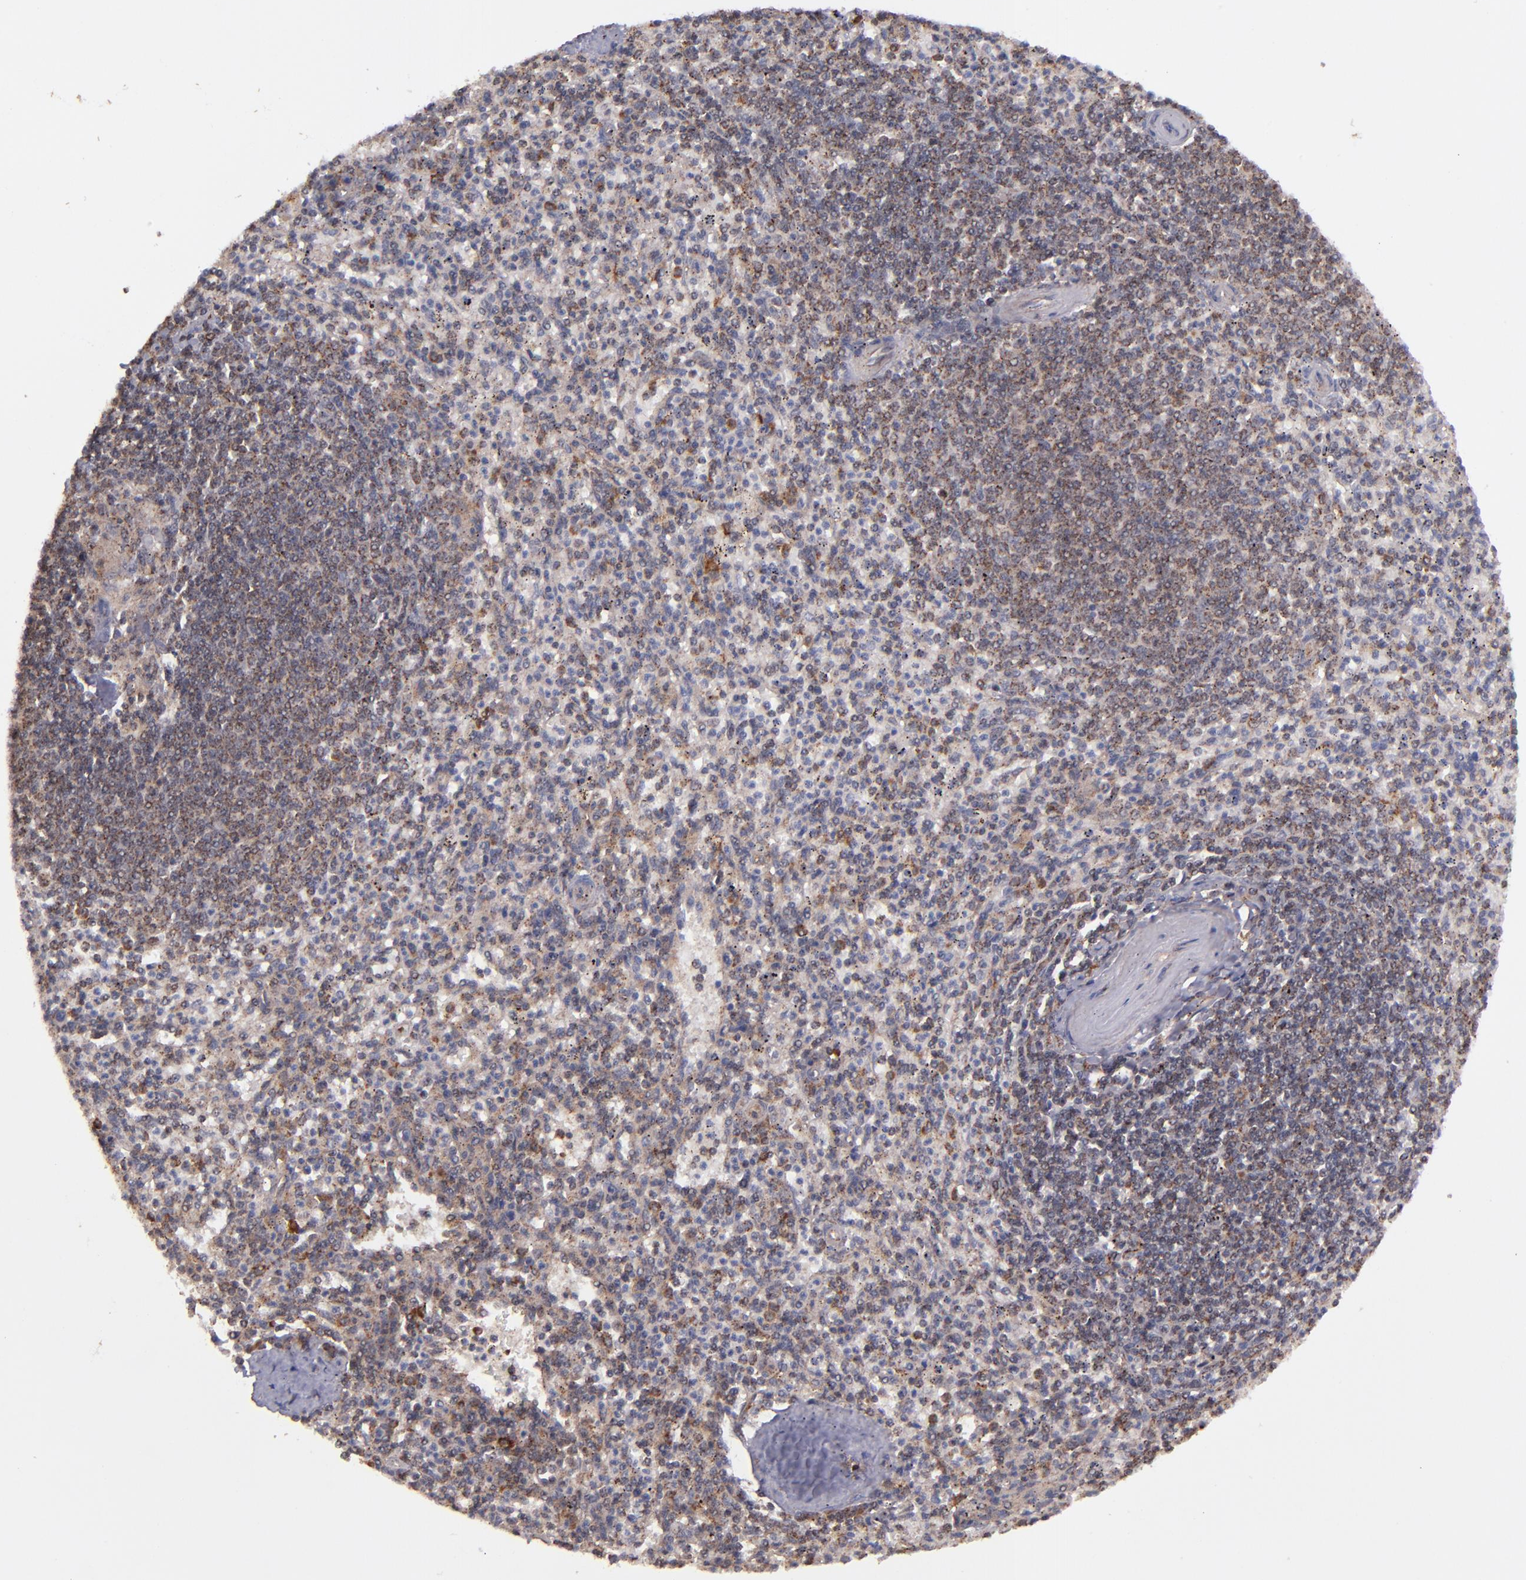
{"staining": {"intensity": "weak", "quantity": "<25%", "location": "cytoplasmic/membranous"}, "tissue": "spleen", "cell_type": "Cells in red pulp", "image_type": "normal", "snomed": [{"axis": "morphology", "description": "Normal tissue, NOS"}, {"axis": "topography", "description": "Spleen"}], "caption": "Immunohistochemistry (IHC) photomicrograph of unremarkable human spleen stained for a protein (brown), which demonstrates no positivity in cells in red pulp. (Brightfield microscopy of DAB immunohistochemistry (IHC) at high magnification).", "gene": "ZFYVE1", "patient": {"sex": "male", "age": 72}}